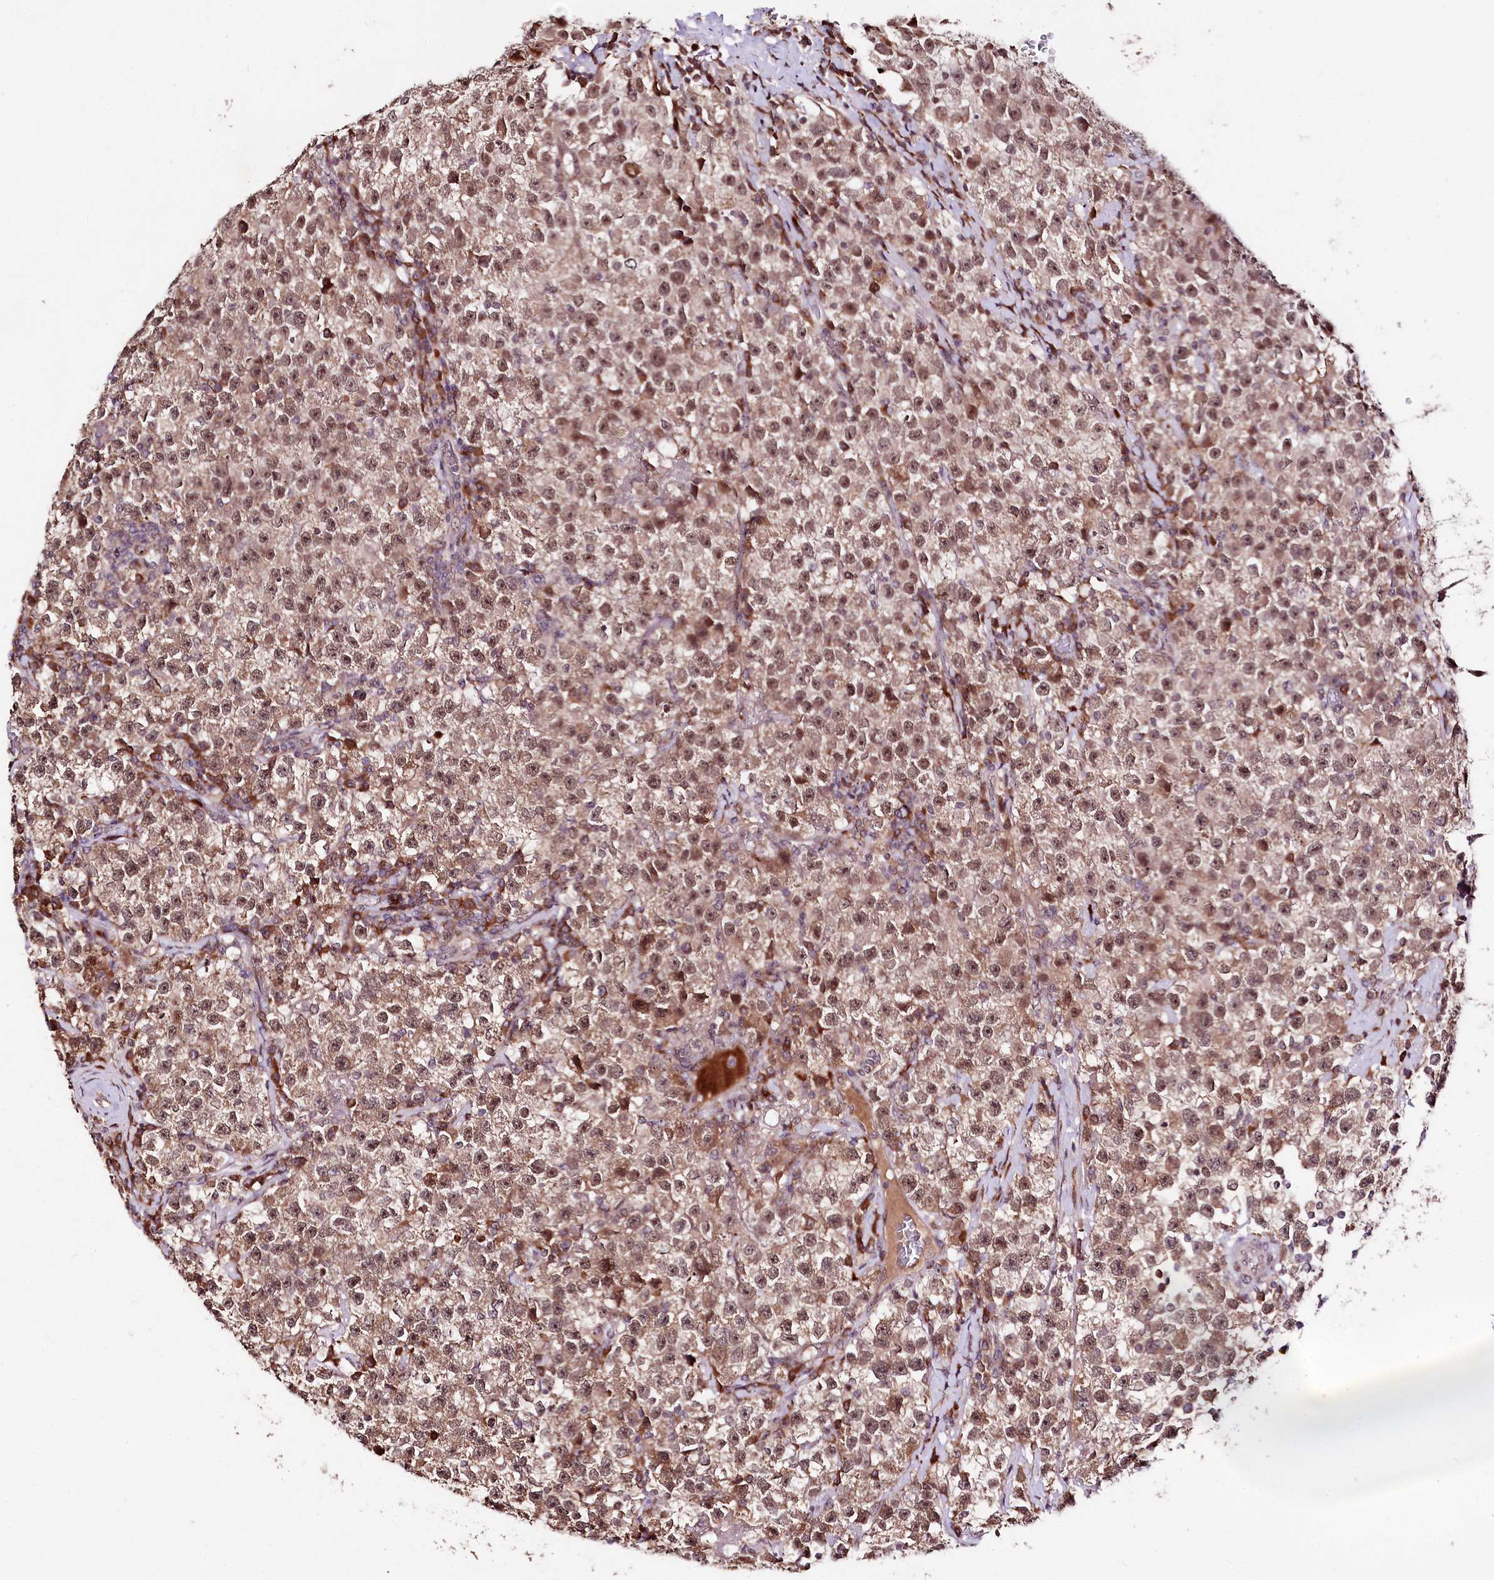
{"staining": {"intensity": "moderate", "quantity": ">75%", "location": "cytoplasmic/membranous,nuclear"}, "tissue": "testis cancer", "cell_type": "Tumor cells", "image_type": "cancer", "snomed": [{"axis": "morphology", "description": "Seminoma, NOS"}, {"axis": "topography", "description": "Testis"}], "caption": "The image displays a brown stain indicating the presence of a protein in the cytoplasmic/membranous and nuclear of tumor cells in testis seminoma.", "gene": "DMP1", "patient": {"sex": "male", "age": 22}}